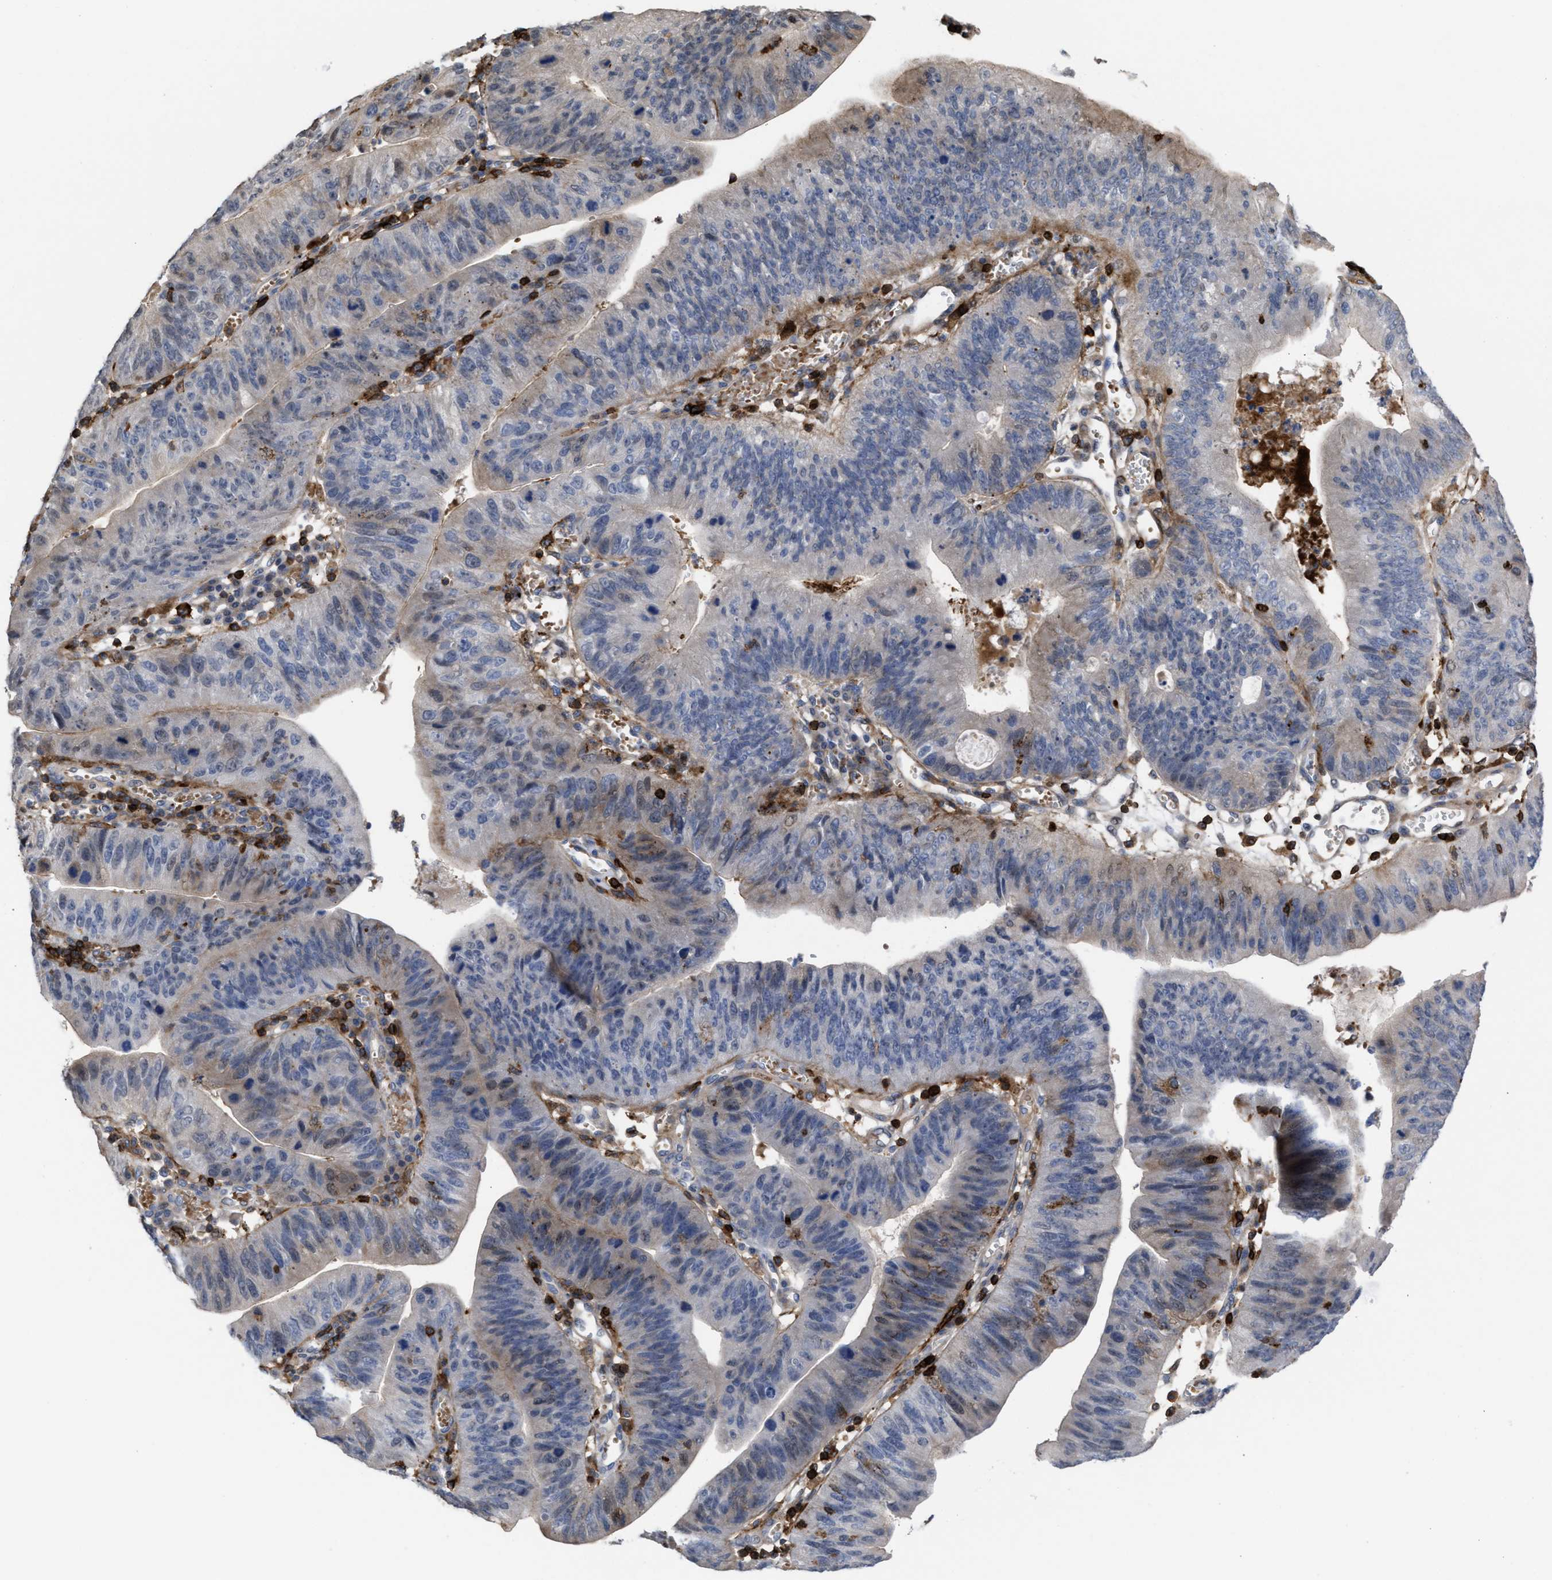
{"staining": {"intensity": "weak", "quantity": "<25%", "location": "cytoplasmic/membranous"}, "tissue": "stomach cancer", "cell_type": "Tumor cells", "image_type": "cancer", "snomed": [{"axis": "morphology", "description": "Adenocarcinoma, NOS"}, {"axis": "topography", "description": "Stomach"}], "caption": "Immunohistochemistry (IHC) of stomach cancer reveals no staining in tumor cells. (DAB IHC, high magnification).", "gene": "PTPRE", "patient": {"sex": "male", "age": 59}}